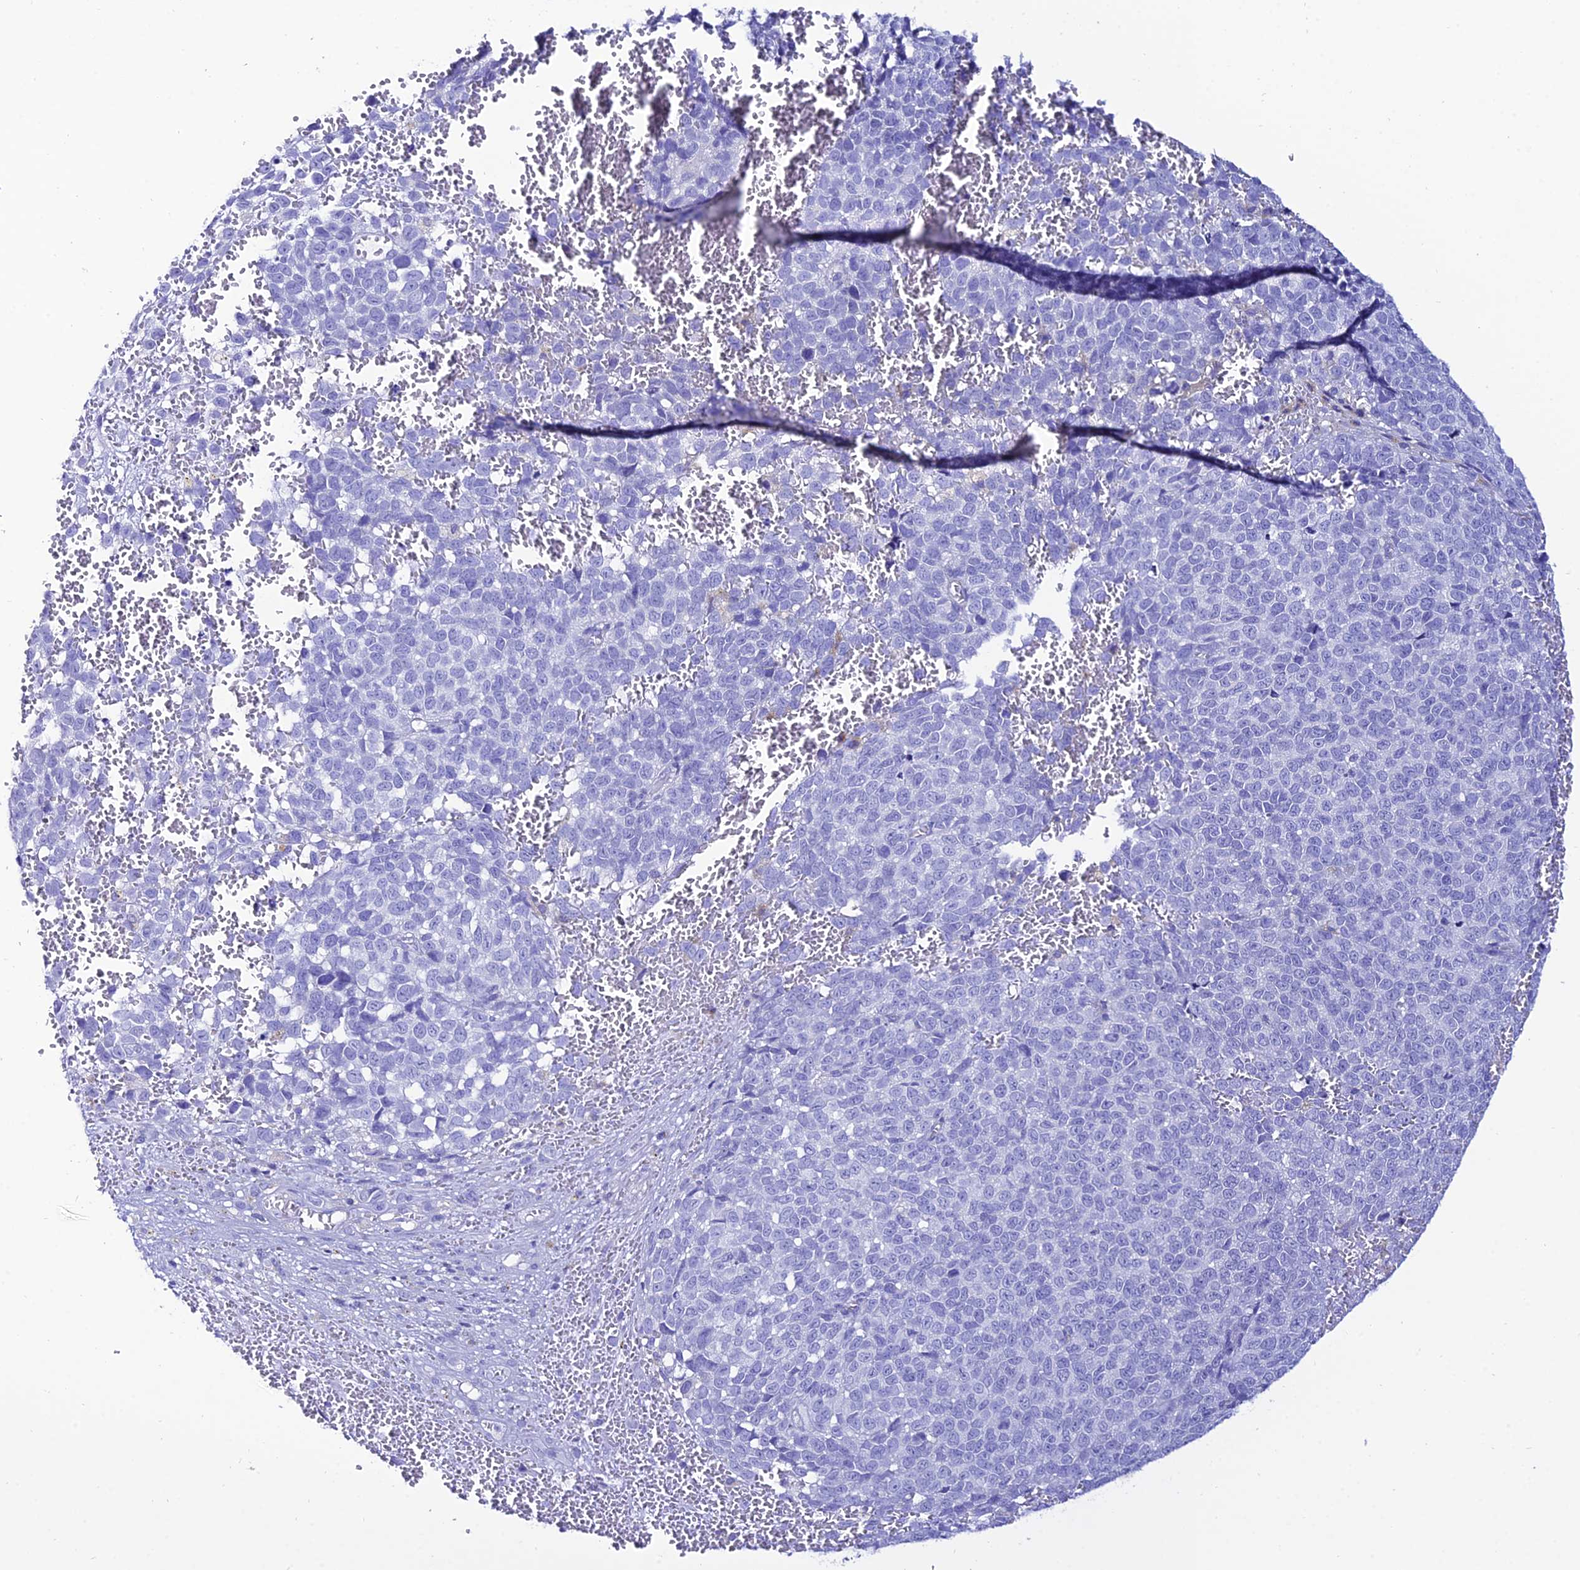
{"staining": {"intensity": "negative", "quantity": "none", "location": "none"}, "tissue": "melanoma", "cell_type": "Tumor cells", "image_type": "cancer", "snomed": [{"axis": "morphology", "description": "Malignant melanoma, NOS"}, {"axis": "topography", "description": "Nose, NOS"}], "caption": "Immunohistochemistry (IHC) of melanoma demonstrates no staining in tumor cells.", "gene": "OR4D5", "patient": {"sex": "female", "age": 48}}